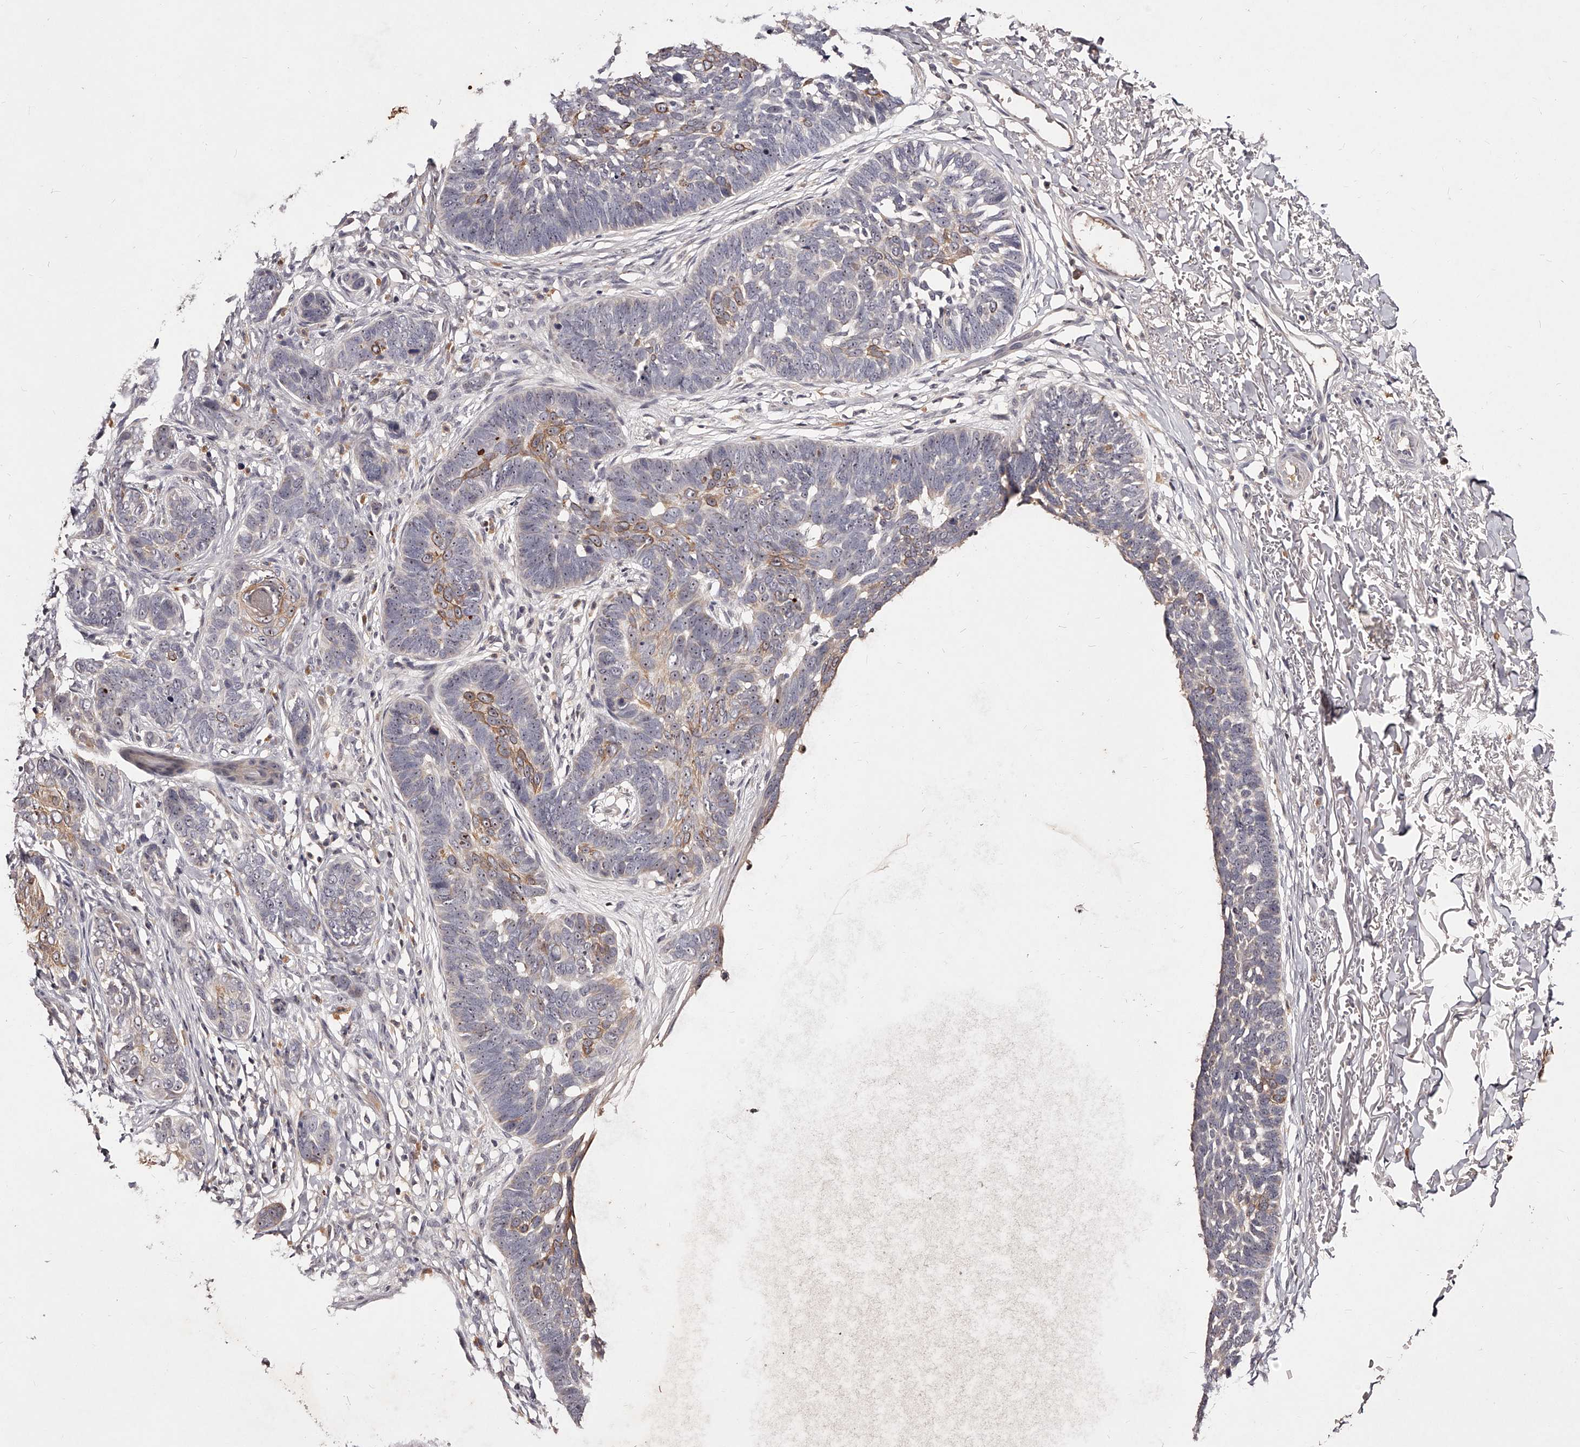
{"staining": {"intensity": "moderate", "quantity": "<25%", "location": "cytoplasmic/membranous"}, "tissue": "skin cancer", "cell_type": "Tumor cells", "image_type": "cancer", "snomed": [{"axis": "morphology", "description": "Normal tissue, NOS"}, {"axis": "morphology", "description": "Basal cell carcinoma"}, {"axis": "topography", "description": "Skin"}], "caption": "Skin cancer (basal cell carcinoma) stained with a brown dye exhibits moderate cytoplasmic/membranous positive expression in about <25% of tumor cells.", "gene": "PHACTR1", "patient": {"sex": "male", "age": 77}}